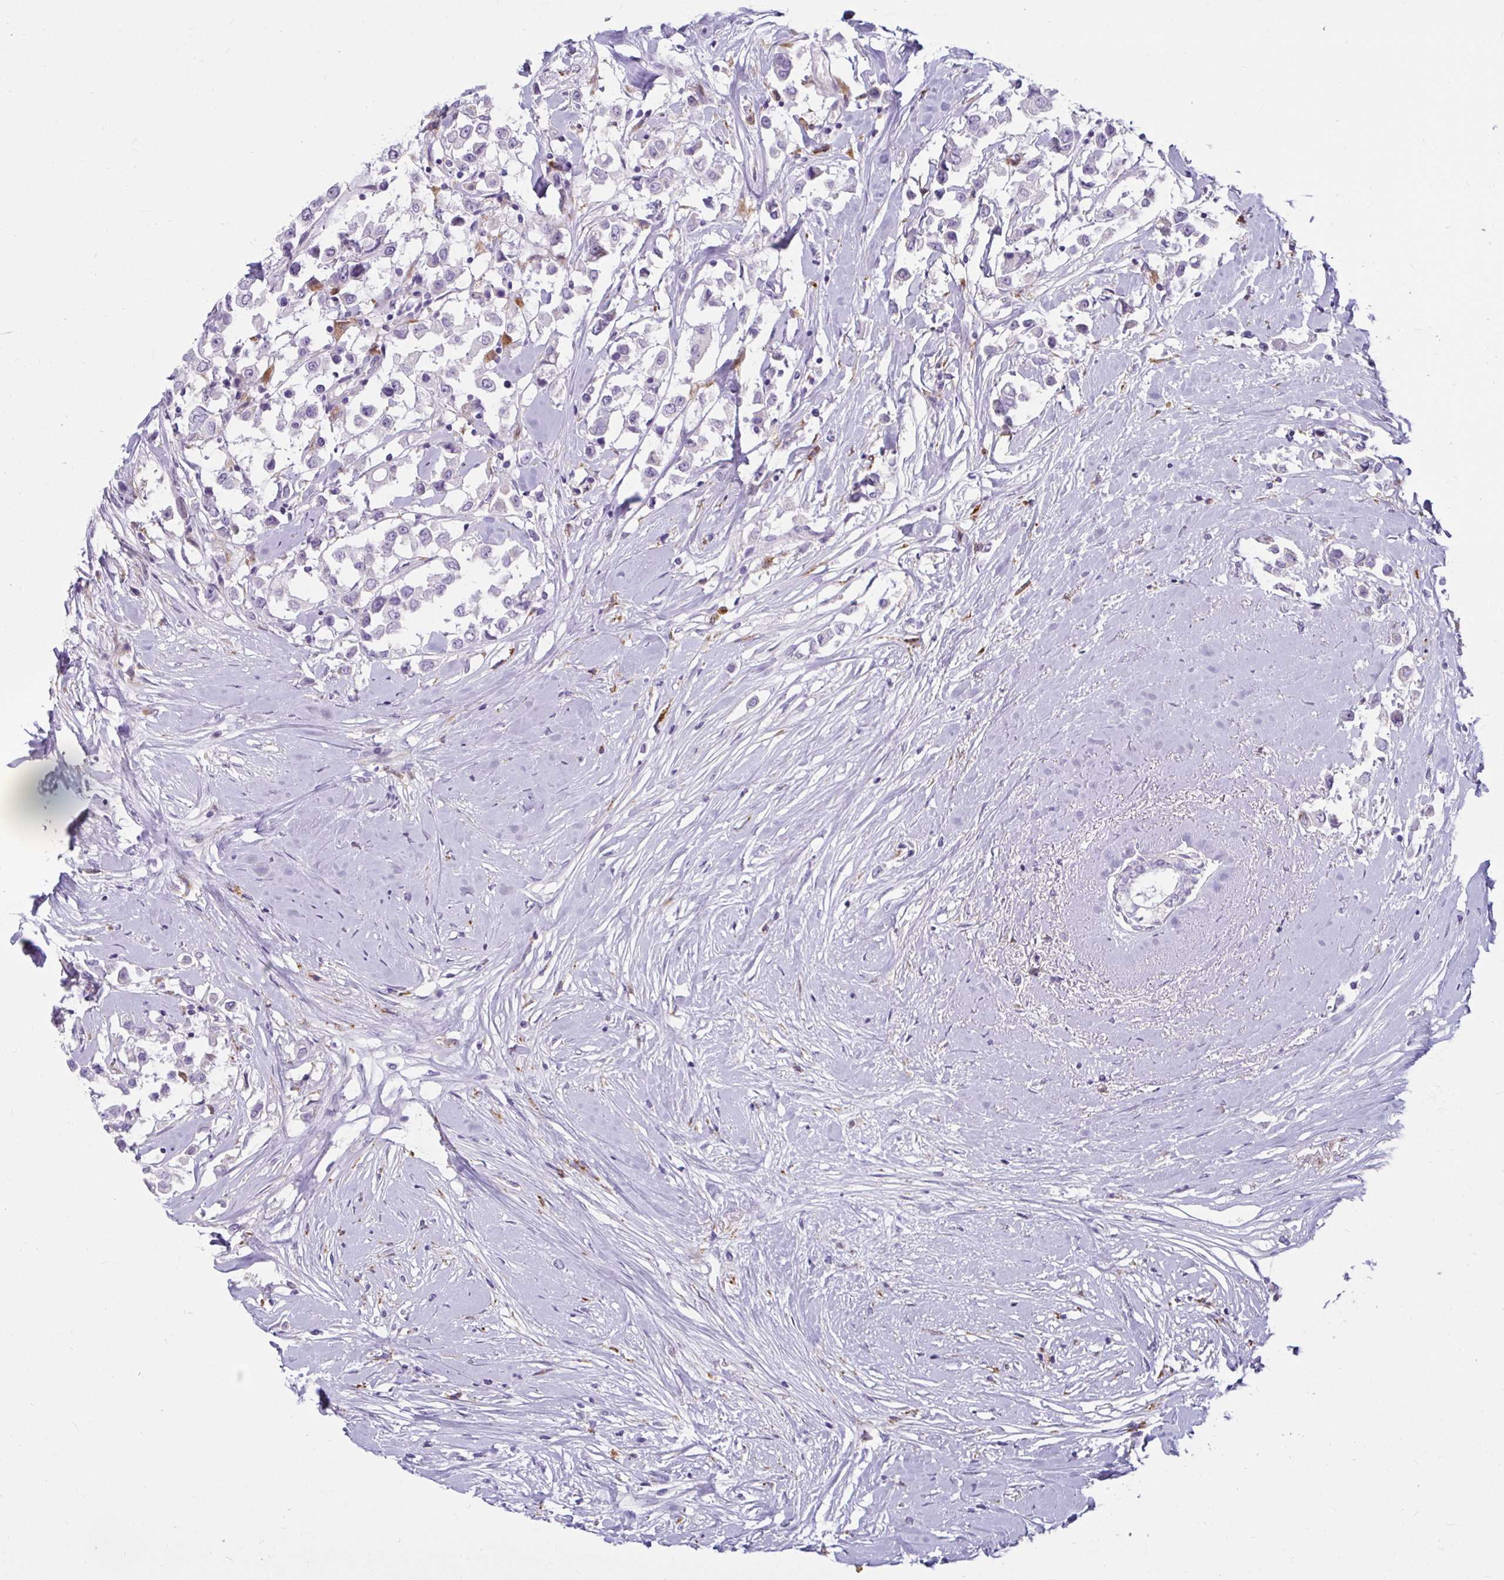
{"staining": {"intensity": "negative", "quantity": "none", "location": "none"}, "tissue": "breast cancer", "cell_type": "Tumor cells", "image_type": "cancer", "snomed": [{"axis": "morphology", "description": "Duct carcinoma"}, {"axis": "topography", "description": "Breast"}], "caption": "Immunohistochemistry (IHC) photomicrograph of breast invasive ductal carcinoma stained for a protein (brown), which shows no positivity in tumor cells. The staining is performed using DAB (3,3'-diaminobenzidine) brown chromogen with nuclei counter-stained in using hematoxylin.", "gene": "CTSZ", "patient": {"sex": "female", "age": 61}}